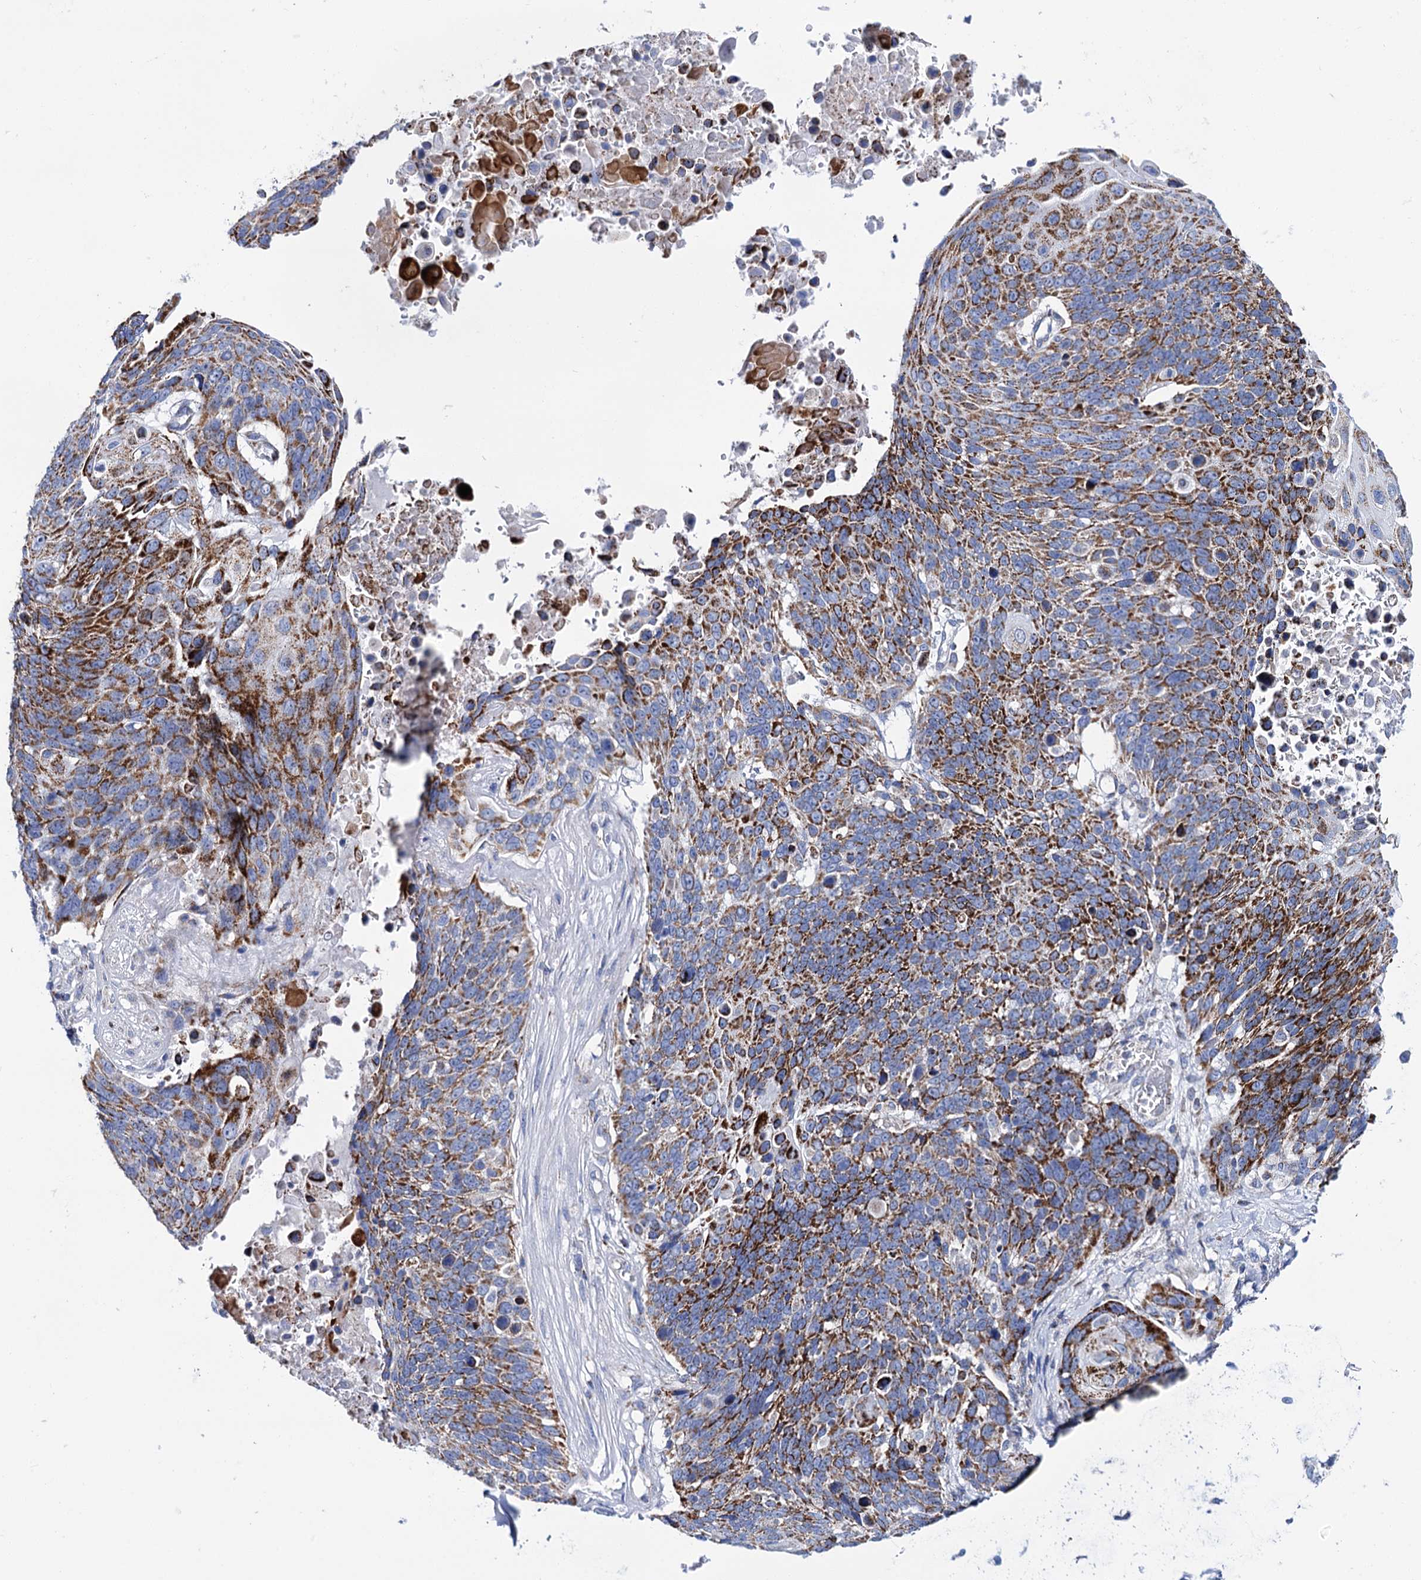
{"staining": {"intensity": "strong", "quantity": ">75%", "location": "cytoplasmic/membranous"}, "tissue": "lung cancer", "cell_type": "Tumor cells", "image_type": "cancer", "snomed": [{"axis": "morphology", "description": "Squamous cell carcinoma, NOS"}, {"axis": "topography", "description": "Lung"}], "caption": "An immunohistochemistry photomicrograph of tumor tissue is shown. Protein staining in brown labels strong cytoplasmic/membranous positivity in lung squamous cell carcinoma within tumor cells.", "gene": "UBASH3B", "patient": {"sex": "male", "age": 66}}